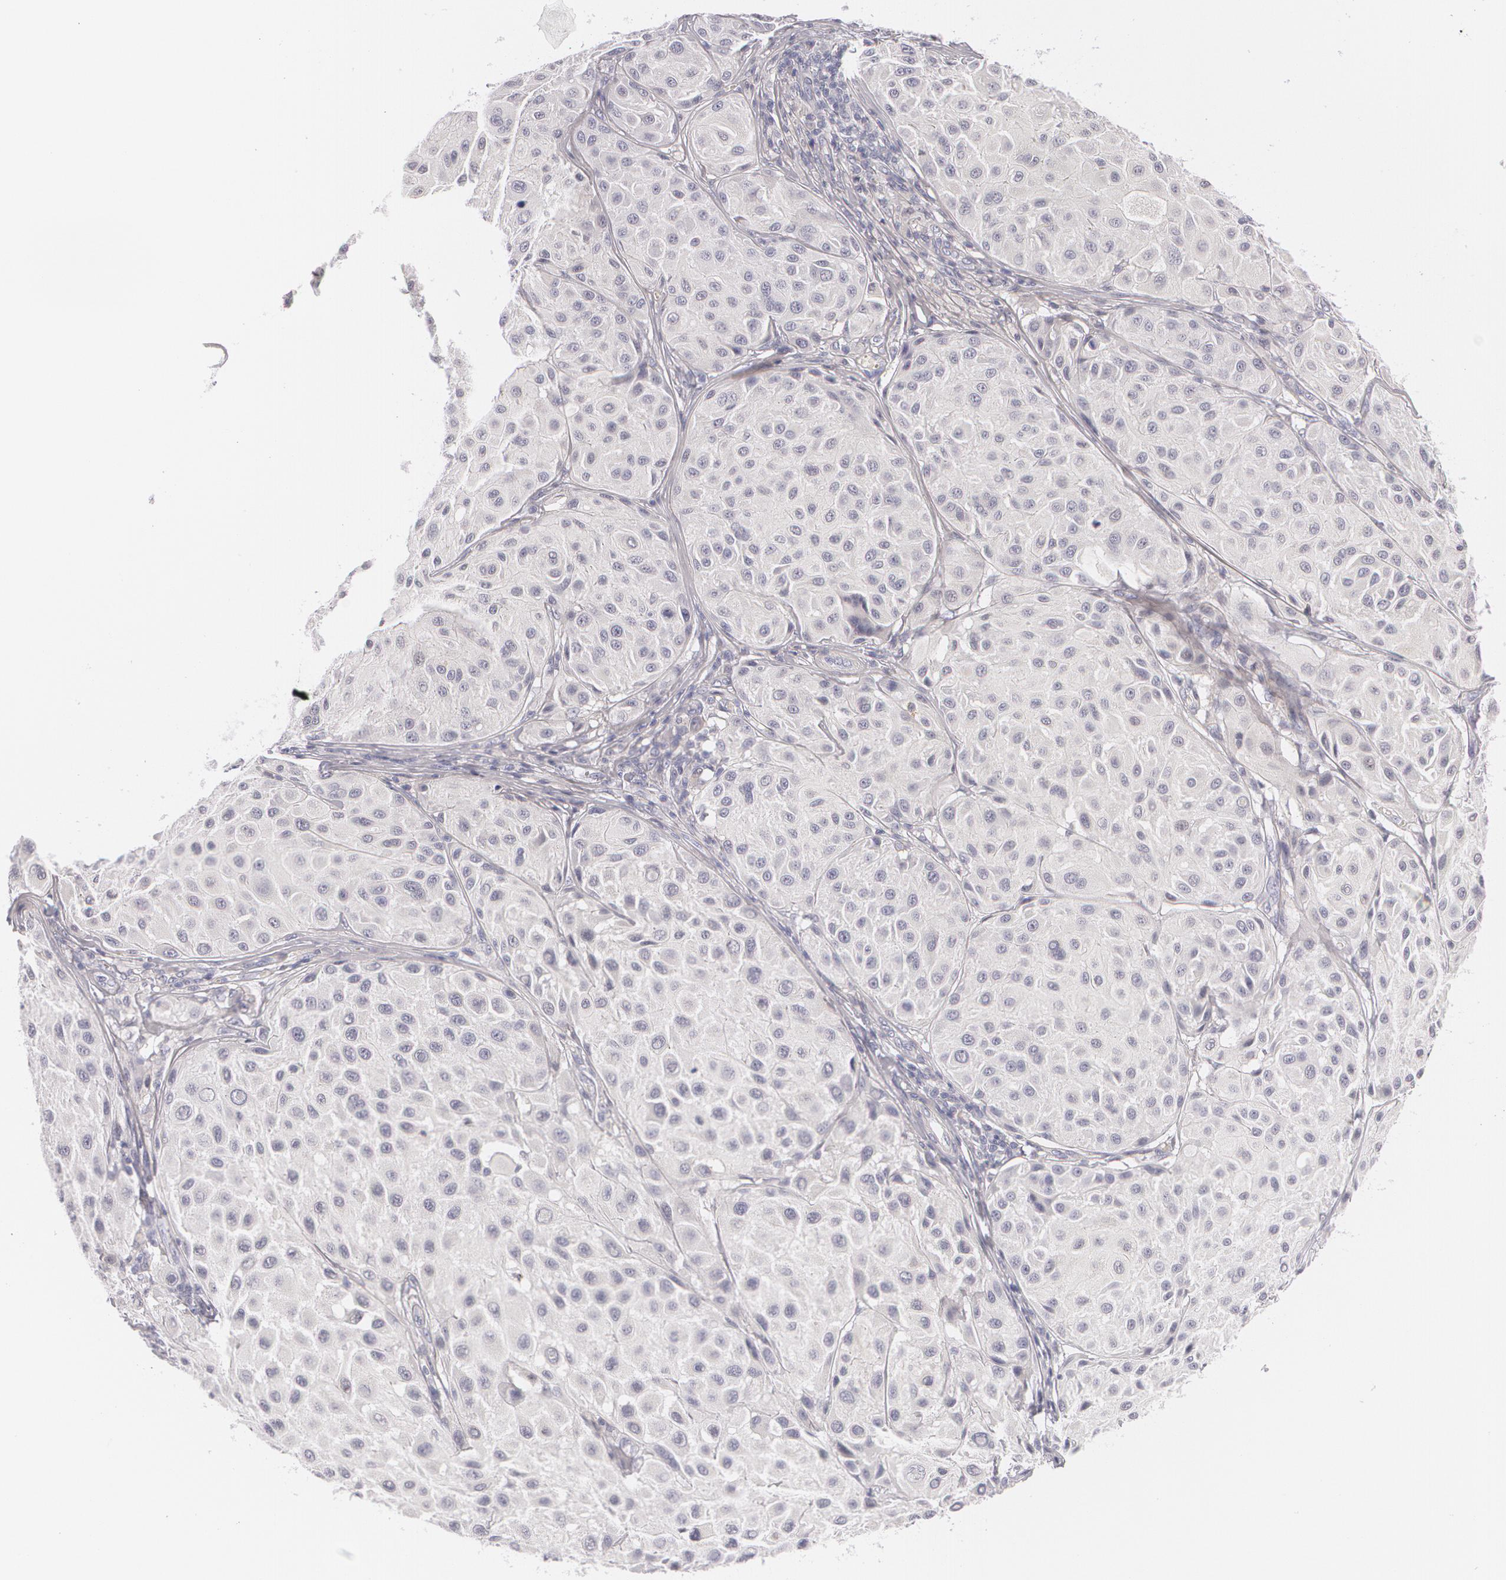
{"staining": {"intensity": "negative", "quantity": "none", "location": "none"}, "tissue": "melanoma", "cell_type": "Tumor cells", "image_type": "cancer", "snomed": [{"axis": "morphology", "description": "Malignant melanoma, NOS"}, {"axis": "topography", "description": "Skin"}], "caption": "High magnification brightfield microscopy of malignant melanoma stained with DAB (3,3'-diaminobenzidine) (brown) and counterstained with hematoxylin (blue): tumor cells show no significant expression.", "gene": "FAM181A", "patient": {"sex": "male", "age": 36}}